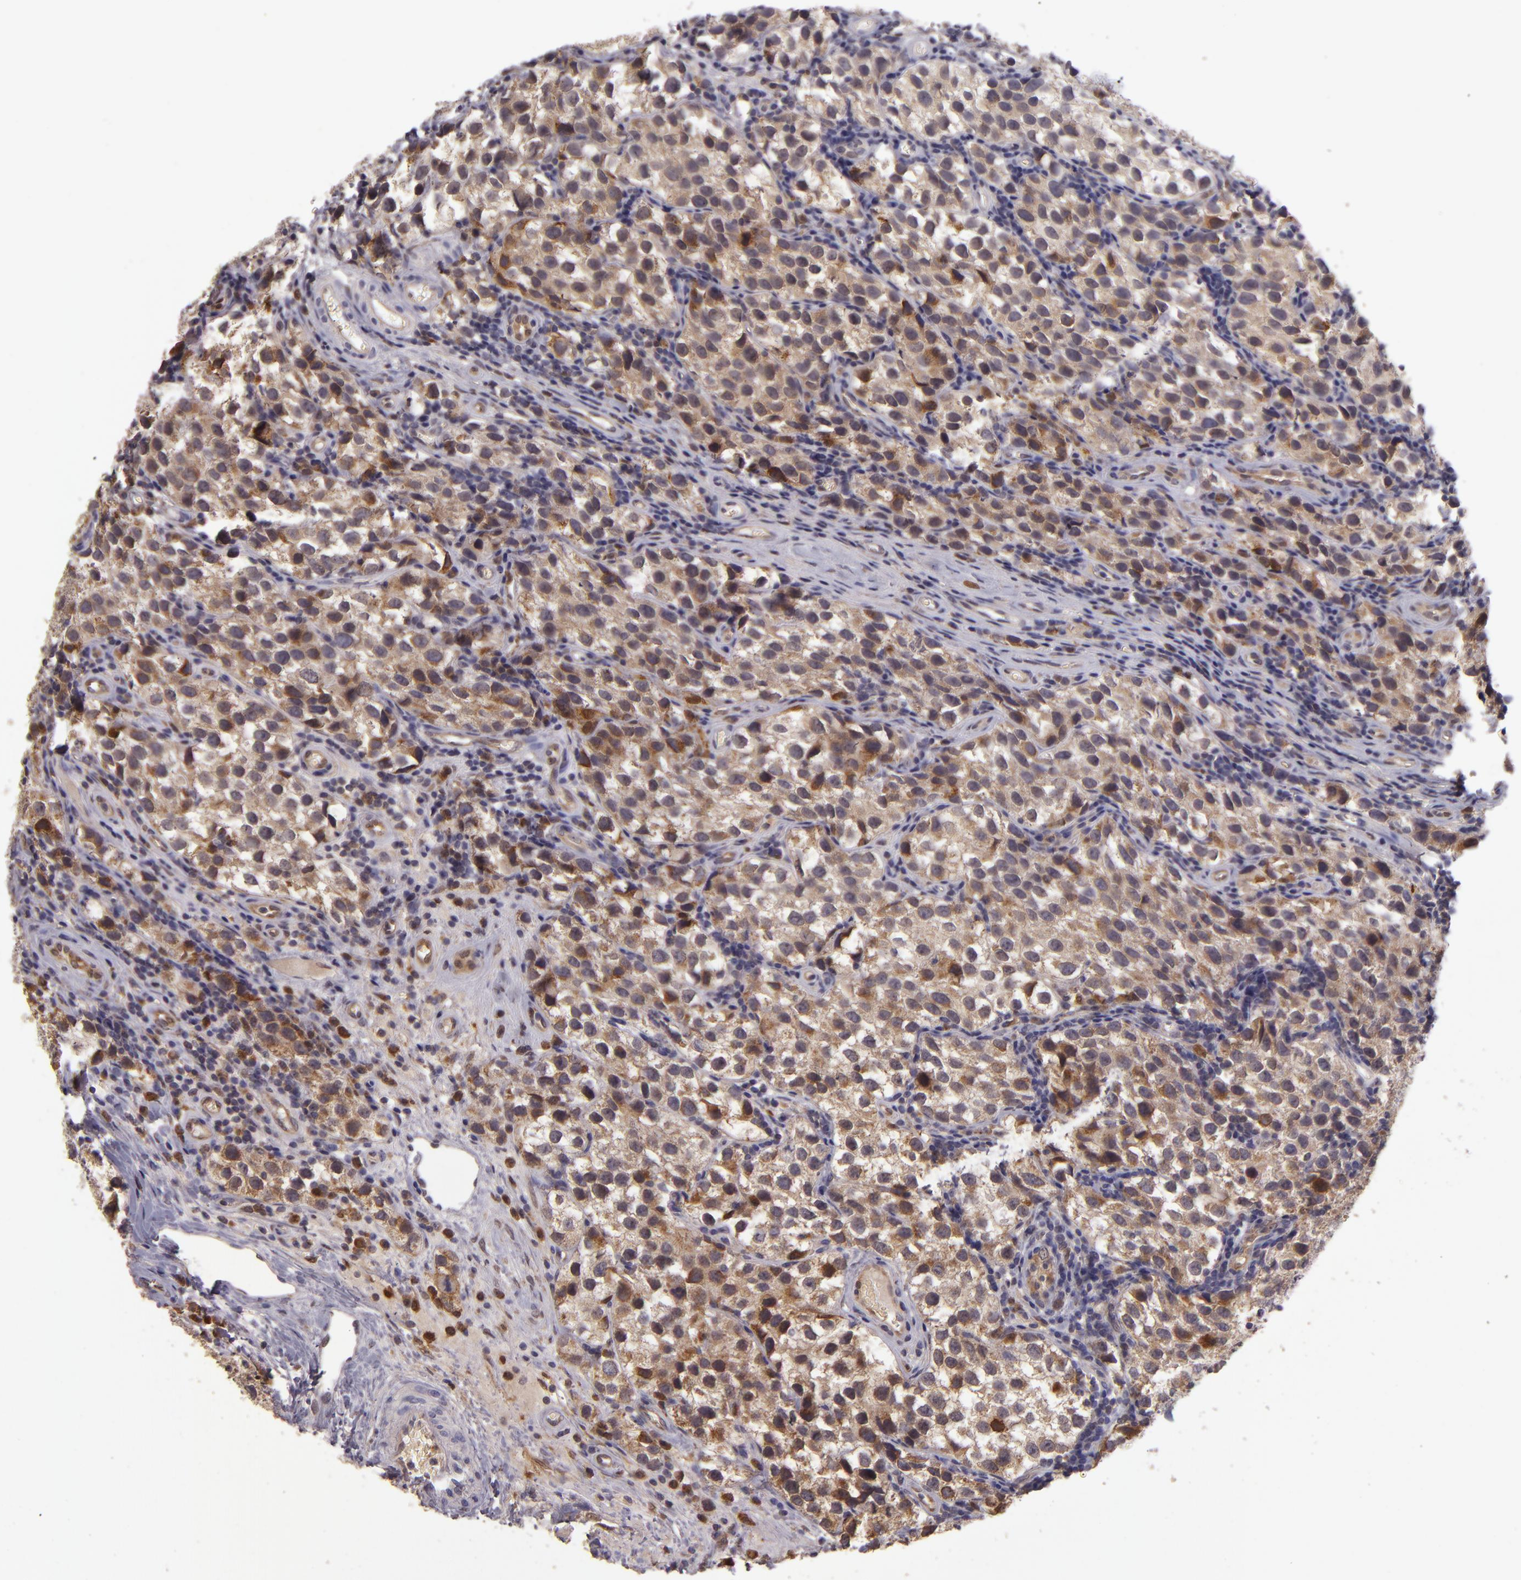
{"staining": {"intensity": "moderate", "quantity": "25%-75%", "location": "cytoplasmic/membranous"}, "tissue": "testis cancer", "cell_type": "Tumor cells", "image_type": "cancer", "snomed": [{"axis": "morphology", "description": "Seminoma, NOS"}, {"axis": "topography", "description": "Testis"}], "caption": "Human seminoma (testis) stained with a brown dye exhibits moderate cytoplasmic/membranous positive staining in approximately 25%-75% of tumor cells.", "gene": "FHIT", "patient": {"sex": "male", "age": 39}}